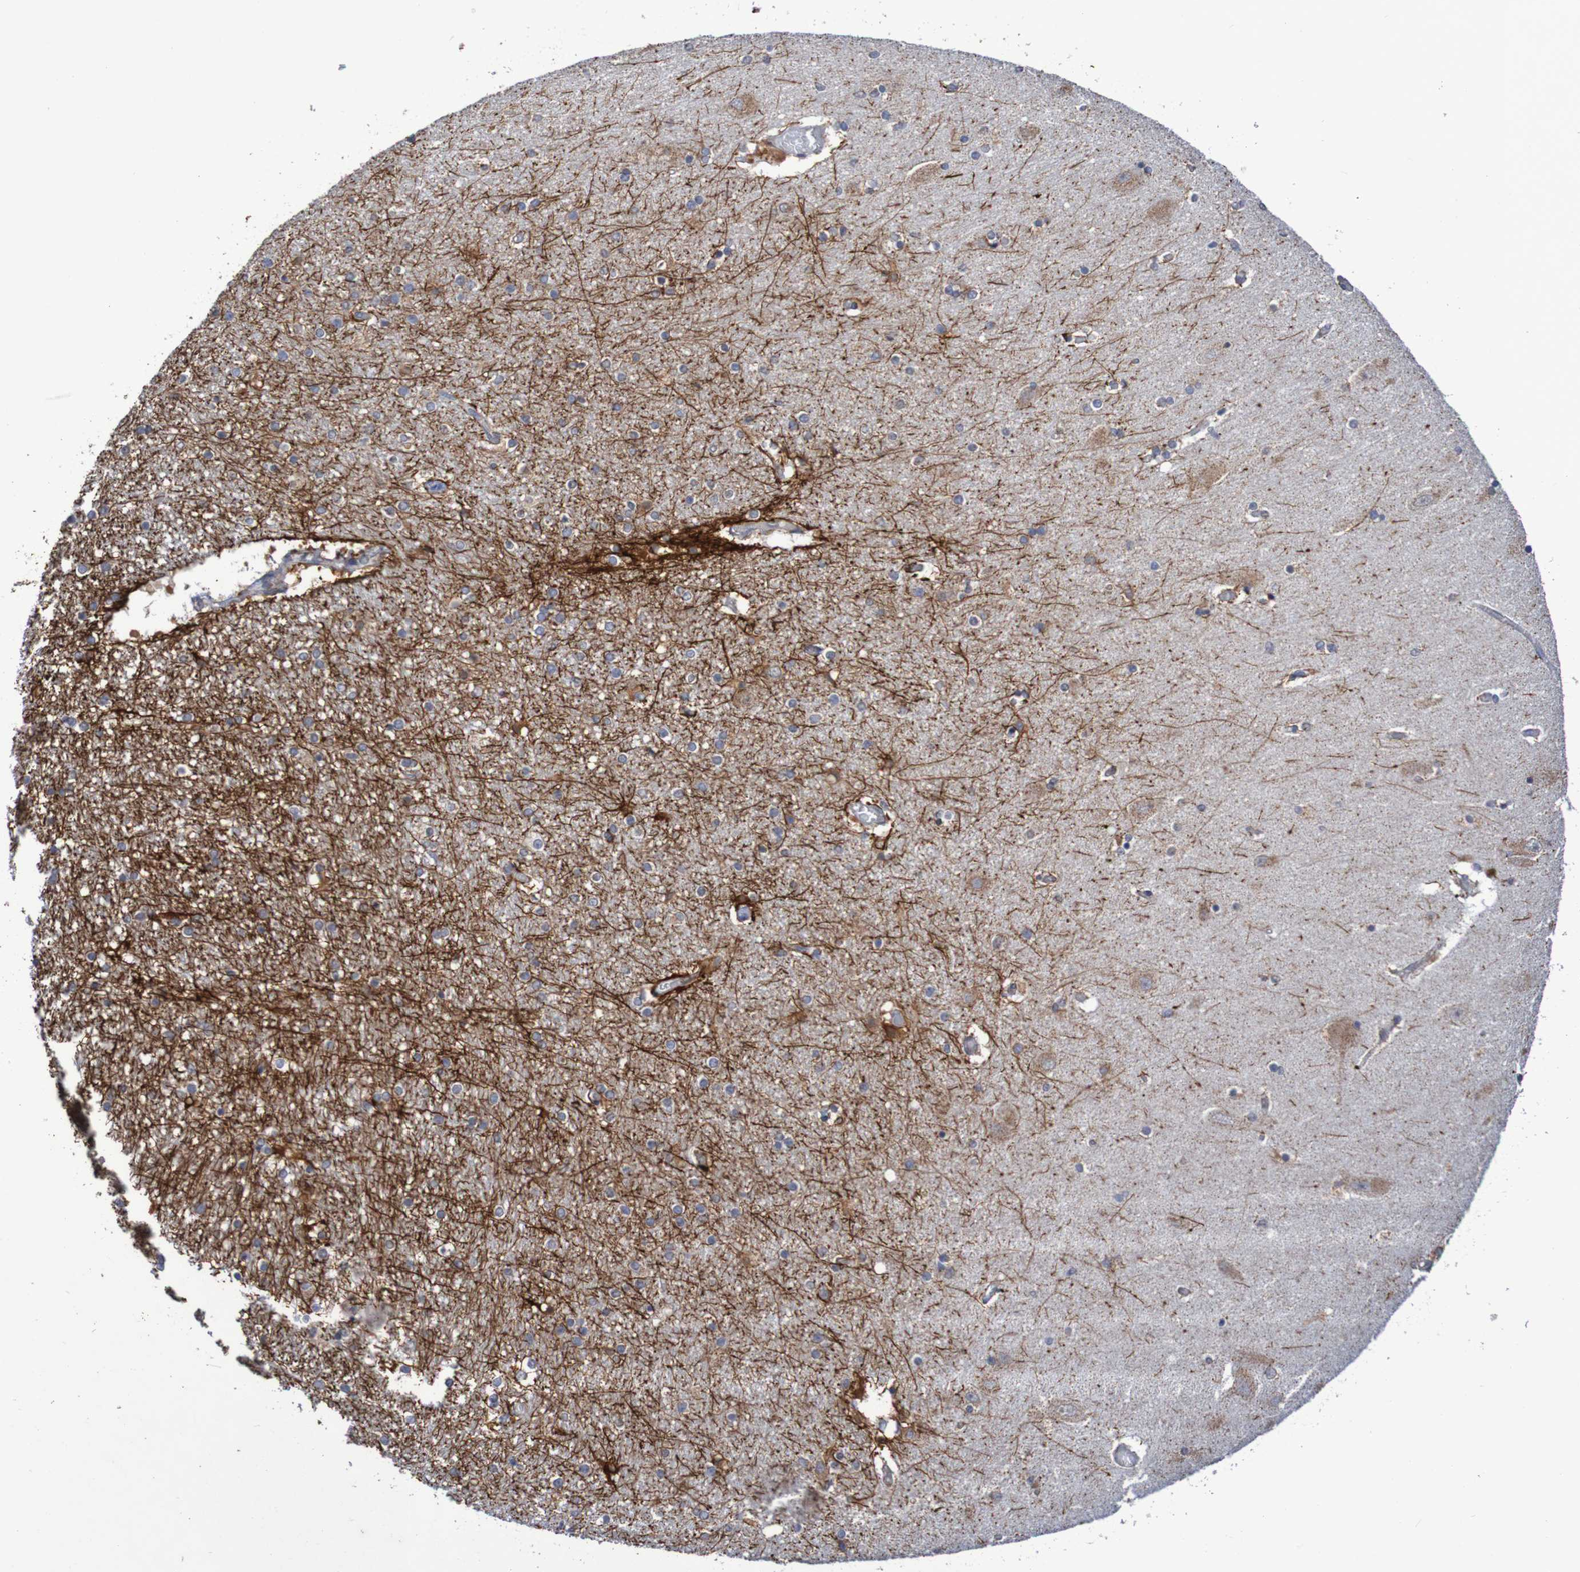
{"staining": {"intensity": "strong", "quantity": "<25%", "location": "cytoplasmic/membranous"}, "tissue": "hippocampus", "cell_type": "Glial cells", "image_type": "normal", "snomed": [{"axis": "morphology", "description": "Normal tissue, NOS"}, {"axis": "topography", "description": "Hippocampus"}], "caption": "DAB (3,3'-diaminobenzidine) immunohistochemical staining of unremarkable human hippocampus shows strong cytoplasmic/membranous protein positivity in approximately <25% of glial cells. The staining was performed using DAB (3,3'-diaminobenzidine) to visualize the protein expression in brown, while the nuclei were stained in blue with hematoxylin (Magnification: 20x).", "gene": "DVL1", "patient": {"sex": "female", "age": 54}}